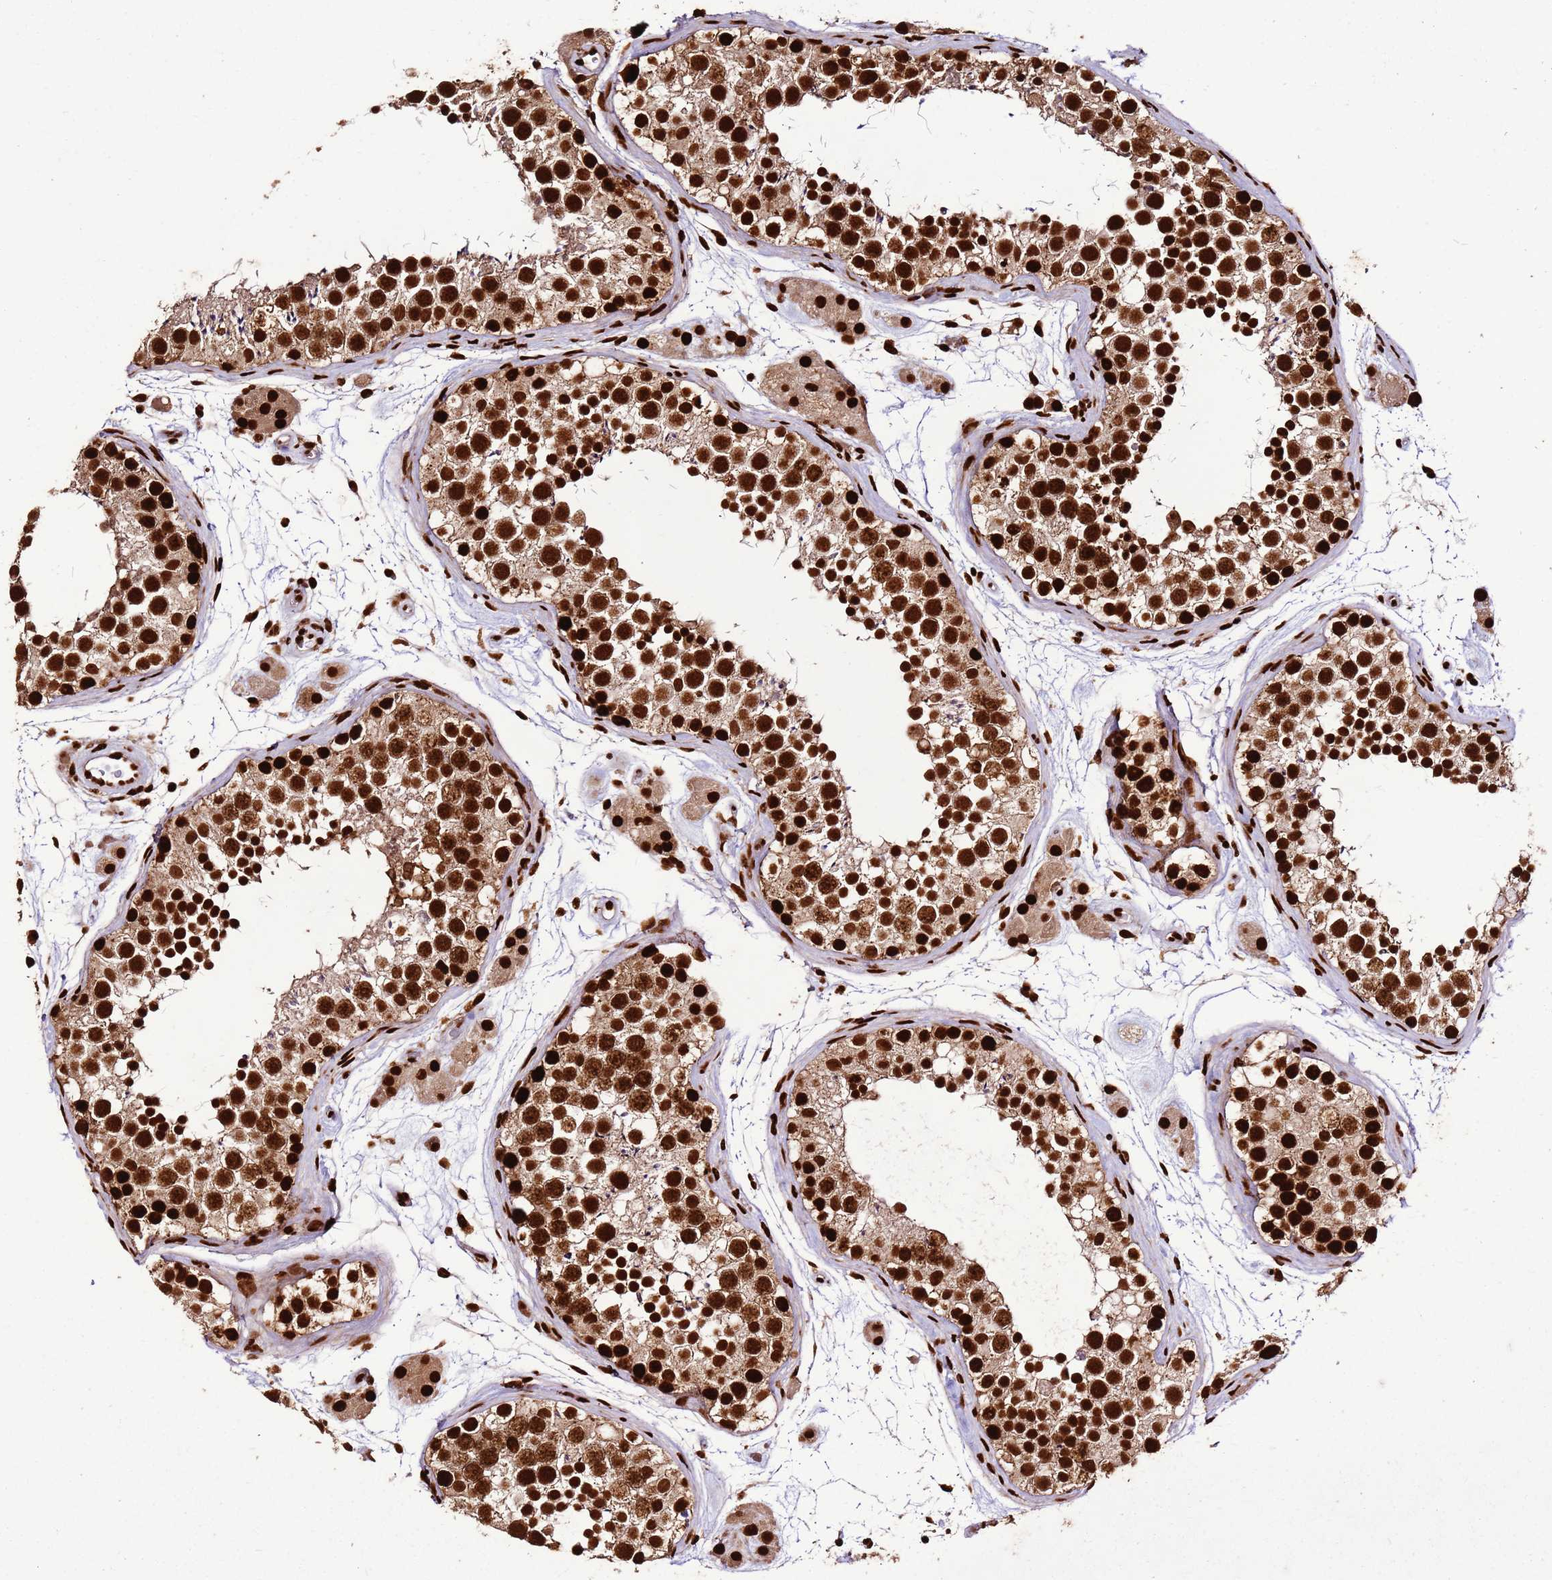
{"staining": {"intensity": "strong", "quantity": ">75%", "location": "cytoplasmic/membranous,nuclear"}, "tissue": "testis", "cell_type": "Cells in seminiferous ducts", "image_type": "normal", "snomed": [{"axis": "morphology", "description": "Normal tissue, NOS"}, {"axis": "topography", "description": "Testis"}], "caption": "IHC staining of unremarkable testis, which exhibits high levels of strong cytoplasmic/membranous,nuclear positivity in approximately >75% of cells in seminiferous ducts indicating strong cytoplasmic/membranous,nuclear protein expression. The staining was performed using DAB (brown) for protein detection and nuclei were counterstained in hematoxylin (blue).", "gene": "HNRNPAB", "patient": {"sex": "male", "age": 41}}